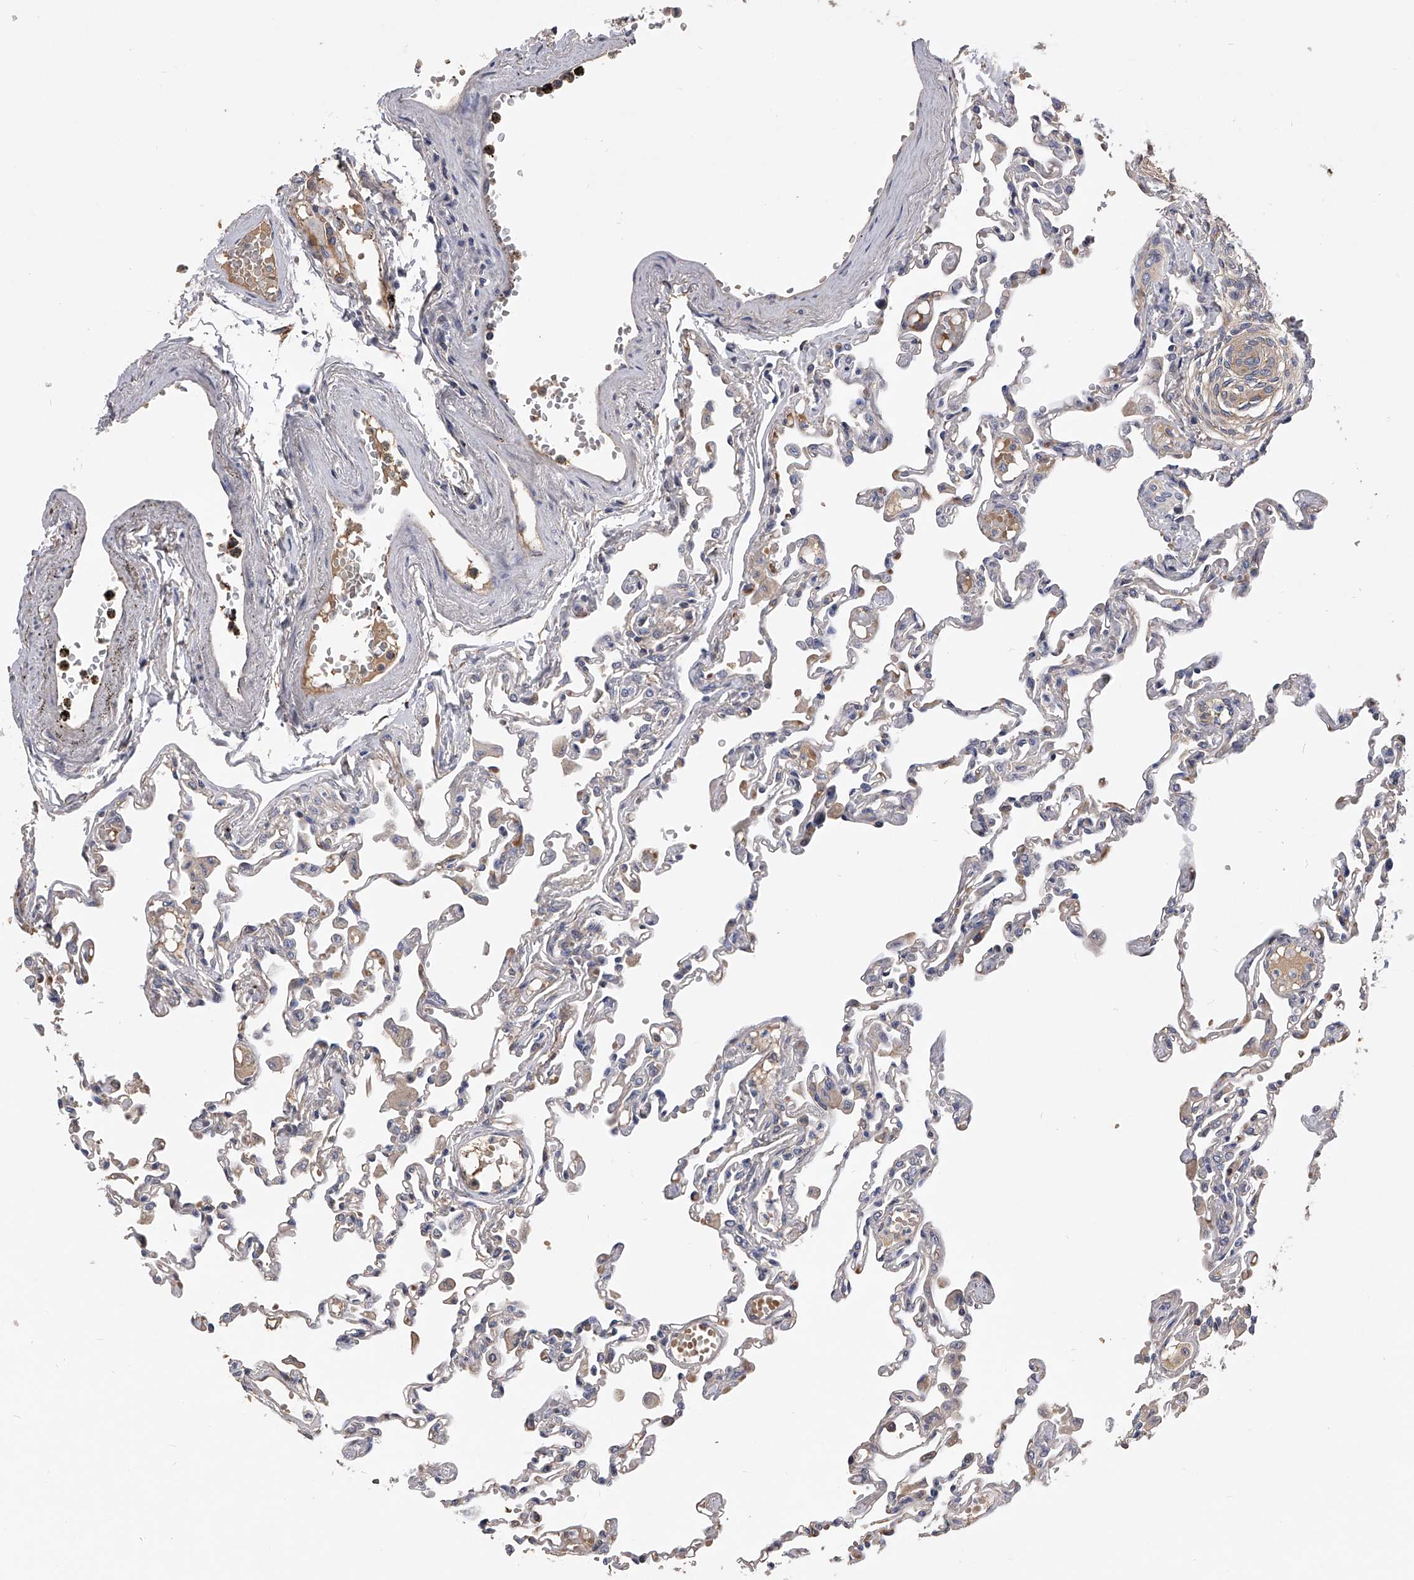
{"staining": {"intensity": "weak", "quantity": "25%-75%", "location": "cytoplasmic/membranous"}, "tissue": "lung", "cell_type": "Alveolar cells", "image_type": "normal", "snomed": [{"axis": "morphology", "description": "Normal tissue, NOS"}, {"axis": "topography", "description": "Bronchus"}, {"axis": "topography", "description": "Lung"}], "caption": "Immunohistochemical staining of benign human lung exhibits 25%-75% levels of weak cytoplasmic/membranous protein staining in about 25%-75% of alveolar cells.", "gene": "MDN1", "patient": {"sex": "female", "age": 49}}